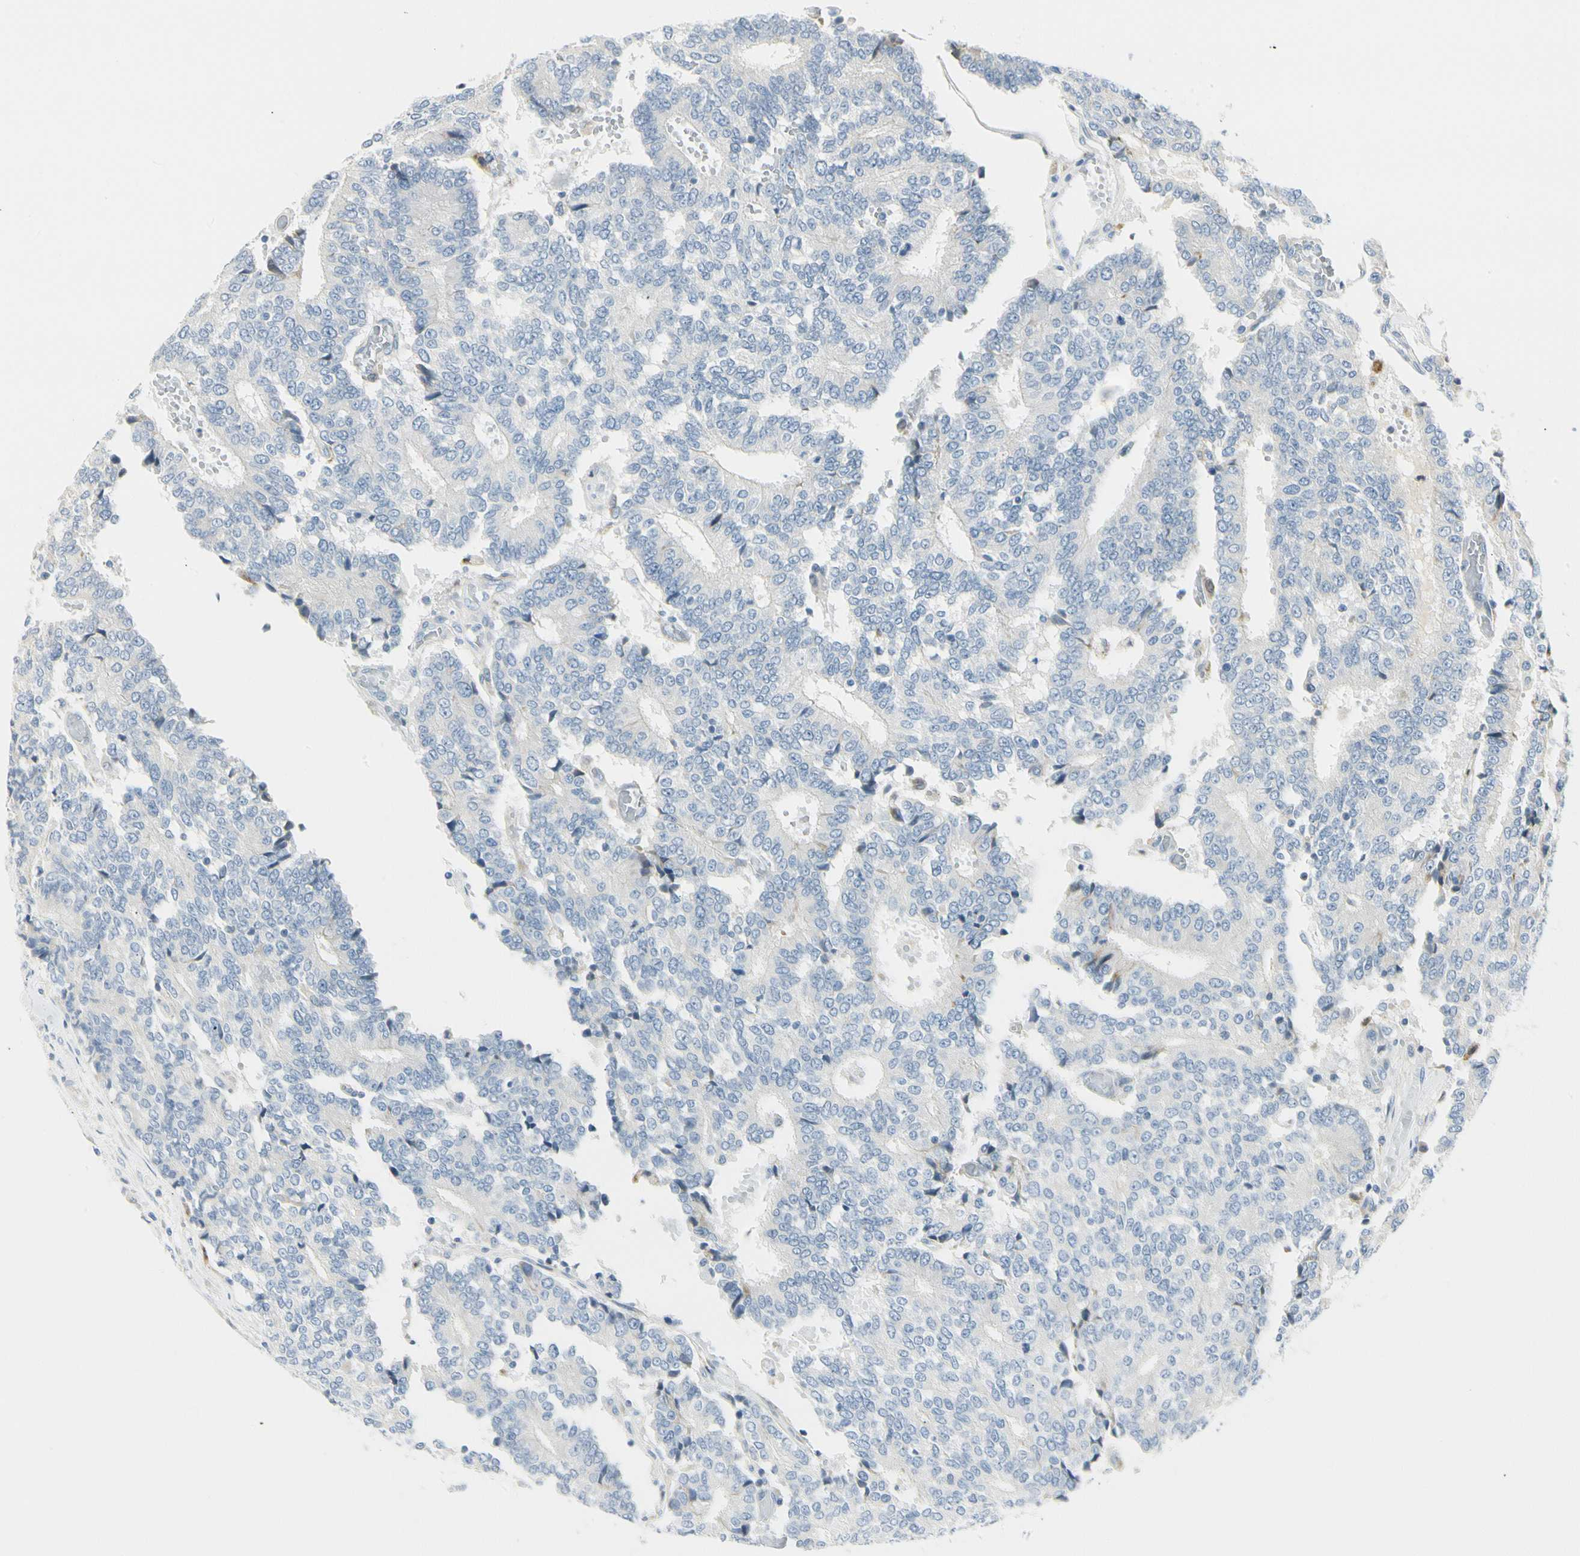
{"staining": {"intensity": "negative", "quantity": "none", "location": "none"}, "tissue": "prostate cancer", "cell_type": "Tumor cells", "image_type": "cancer", "snomed": [{"axis": "morphology", "description": "Adenocarcinoma, High grade"}, {"axis": "topography", "description": "Prostate"}], "caption": "This is an IHC micrograph of human prostate cancer. There is no staining in tumor cells.", "gene": "TNFSF11", "patient": {"sex": "male", "age": 55}}